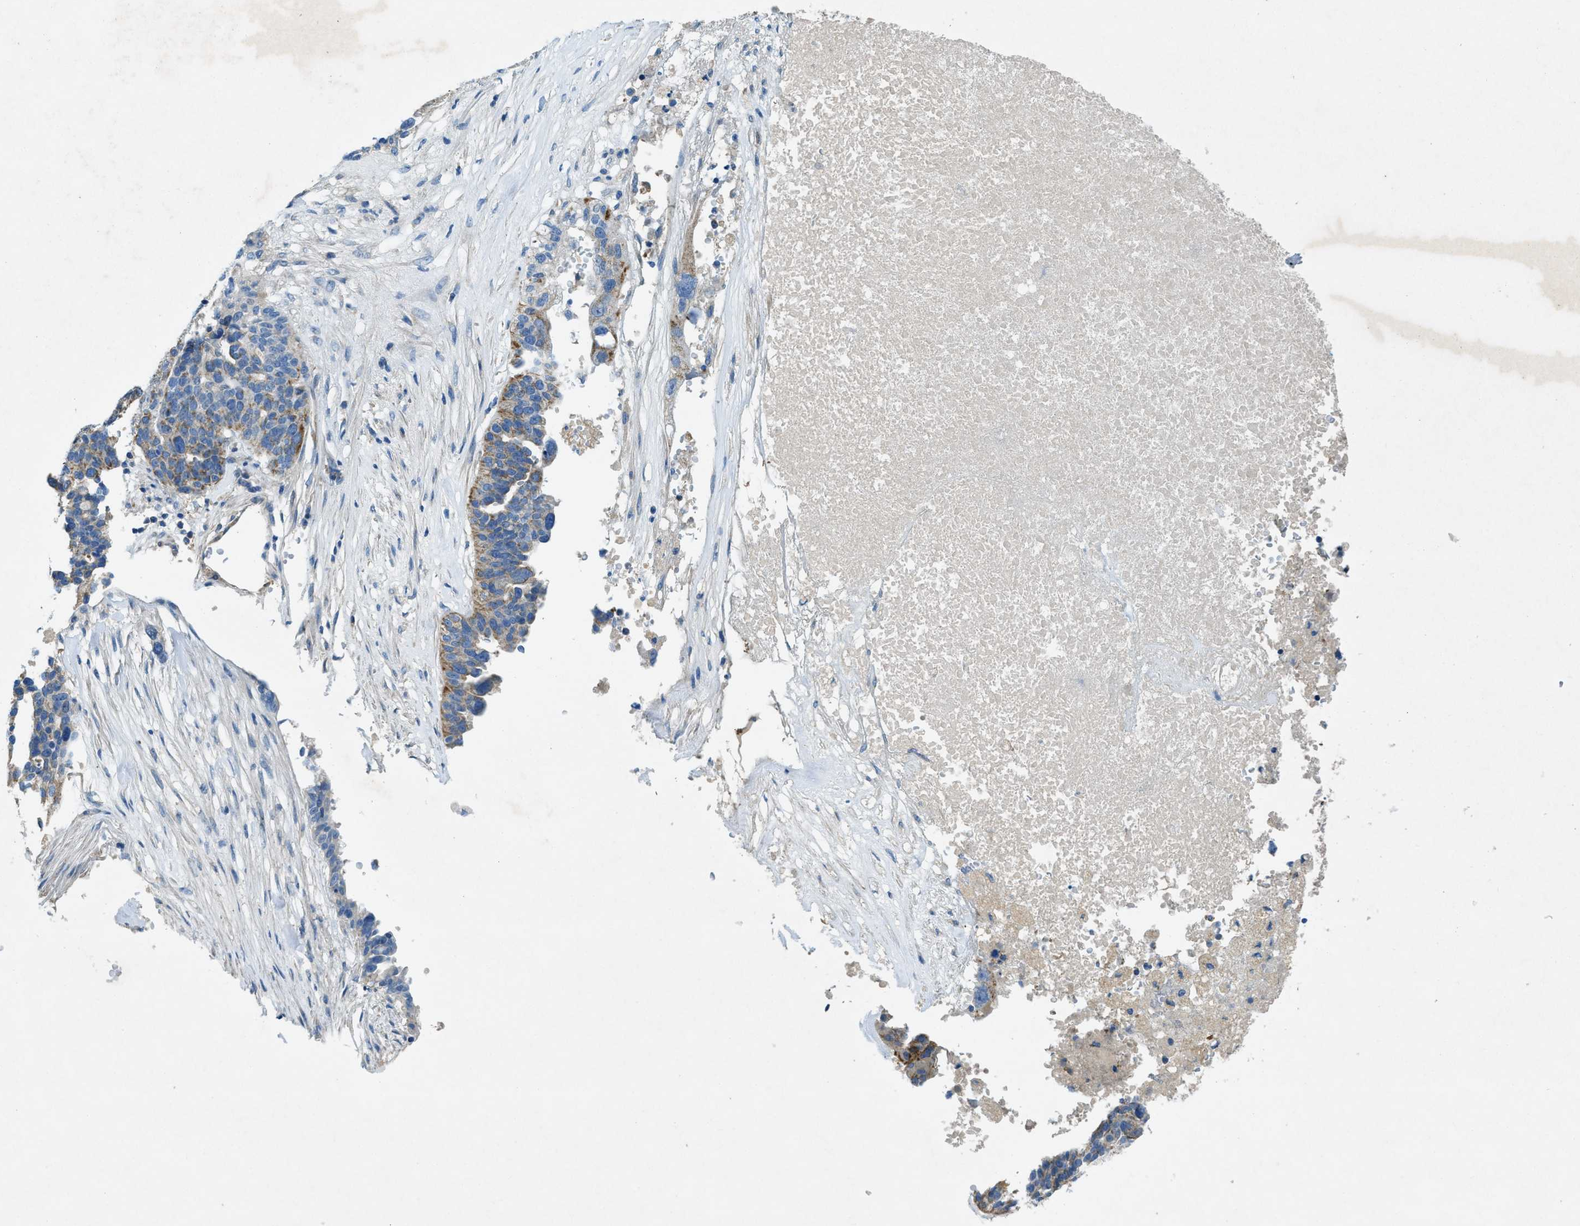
{"staining": {"intensity": "moderate", "quantity": "25%-75%", "location": "cytoplasmic/membranous"}, "tissue": "ovarian cancer", "cell_type": "Tumor cells", "image_type": "cancer", "snomed": [{"axis": "morphology", "description": "Cystadenocarcinoma, serous, NOS"}, {"axis": "topography", "description": "Ovary"}], "caption": "IHC of serous cystadenocarcinoma (ovarian) reveals medium levels of moderate cytoplasmic/membranous expression in approximately 25%-75% of tumor cells.", "gene": "CYGB", "patient": {"sex": "female", "age": 59}}